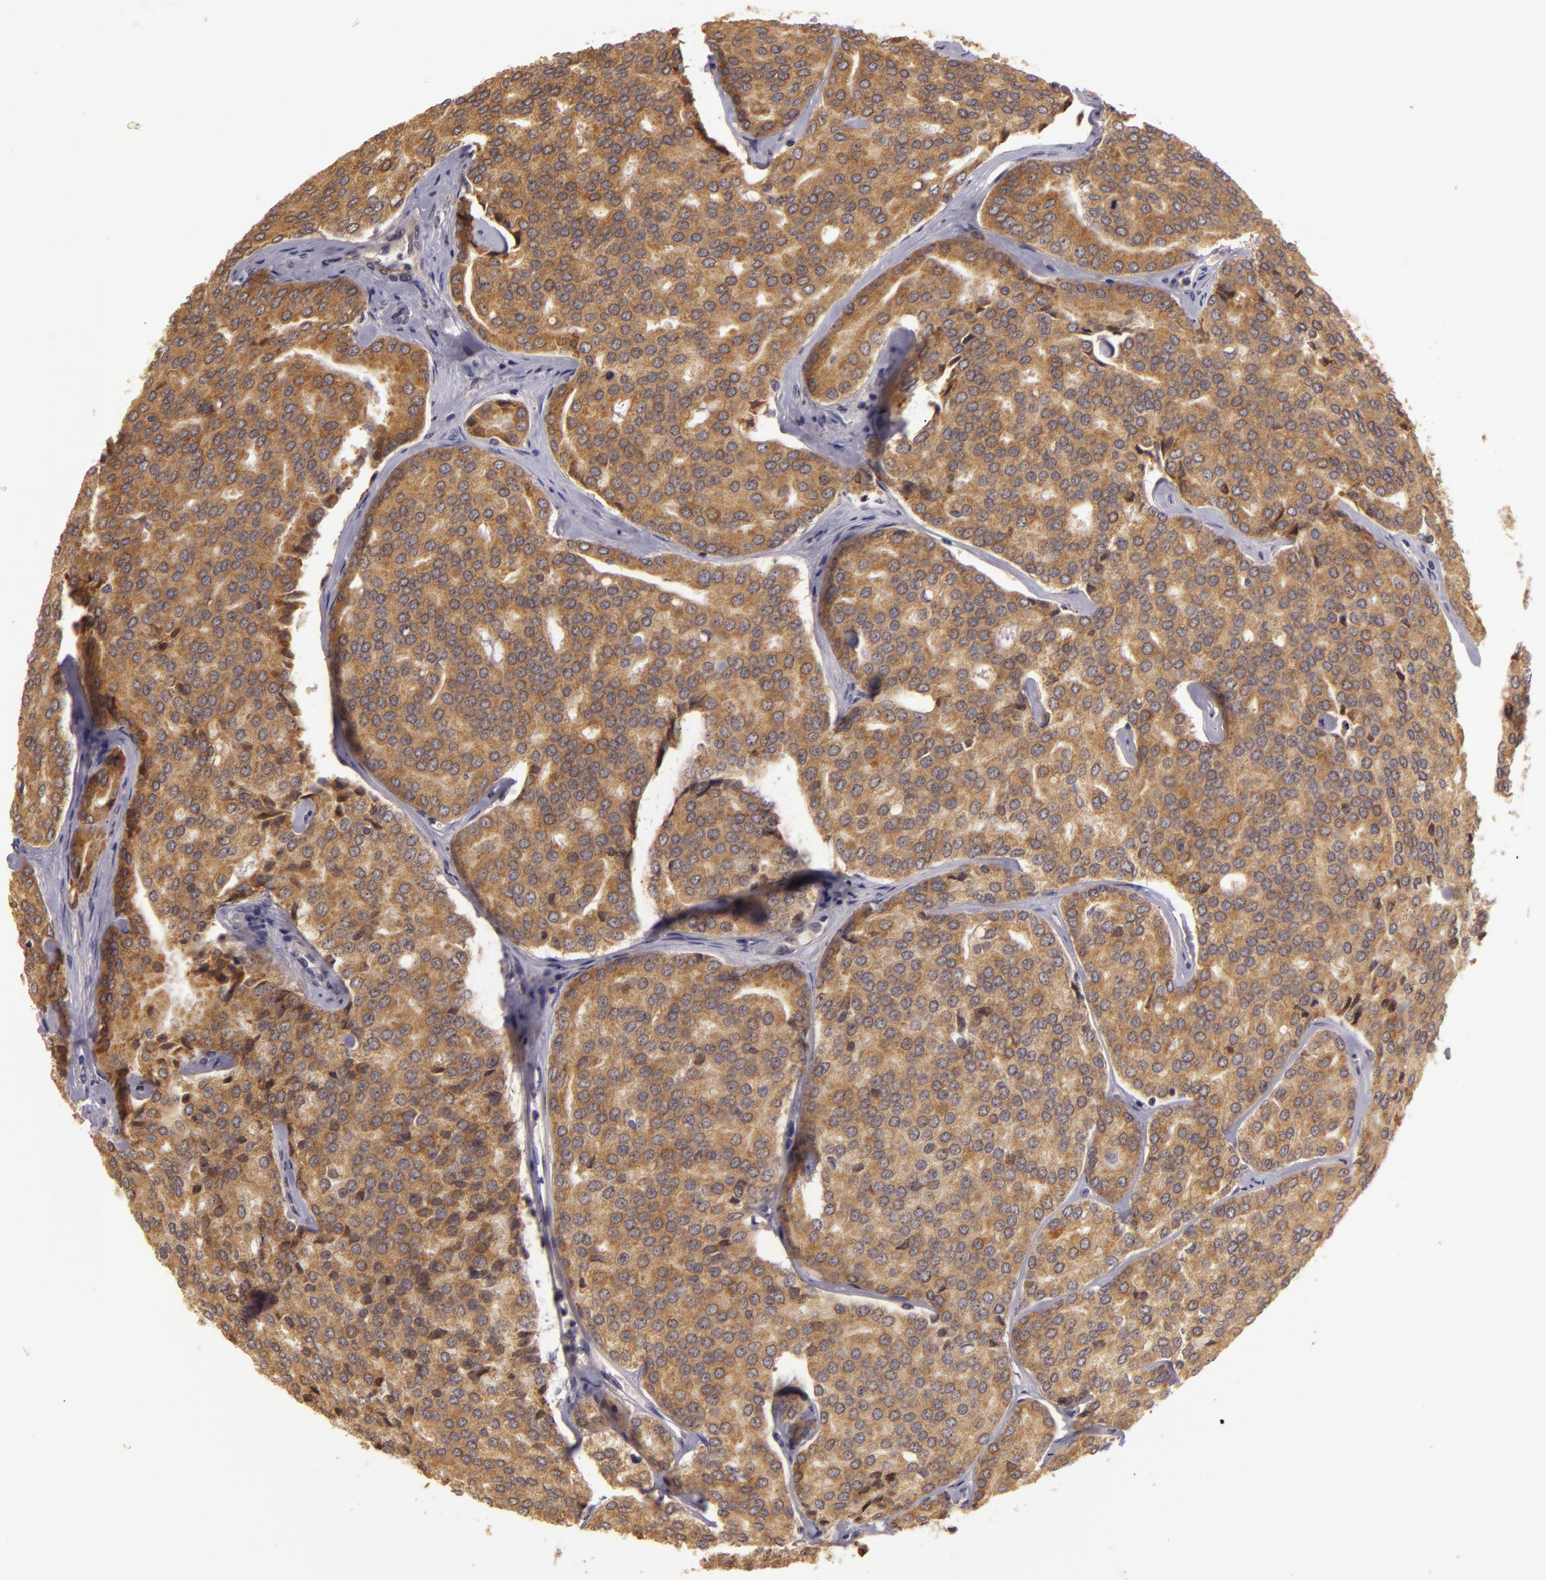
{"staining": {"intensity": "moderate", "quantity": ">75%", "location": "cytoplasmic/membranous"}, "tissue": "prostate cancer", "cell_type": "Tumor cells", "image_type": "cancer", "snomed": [{"axis": "morphology", "description": "Adenocarcinoma, High grade"}, {"axis": "topography", "description": "Prostate"}], "caption": "DAB (3,3'-diaminobenzidine) immunohistochemical staining of human prostate cancer exhibits moderate cytoplasmic/membranous protein staining in approximately >75% of tumor cells.", "gene": "PPP1R3F", "patient": {"sex": "male", "age": 64}}